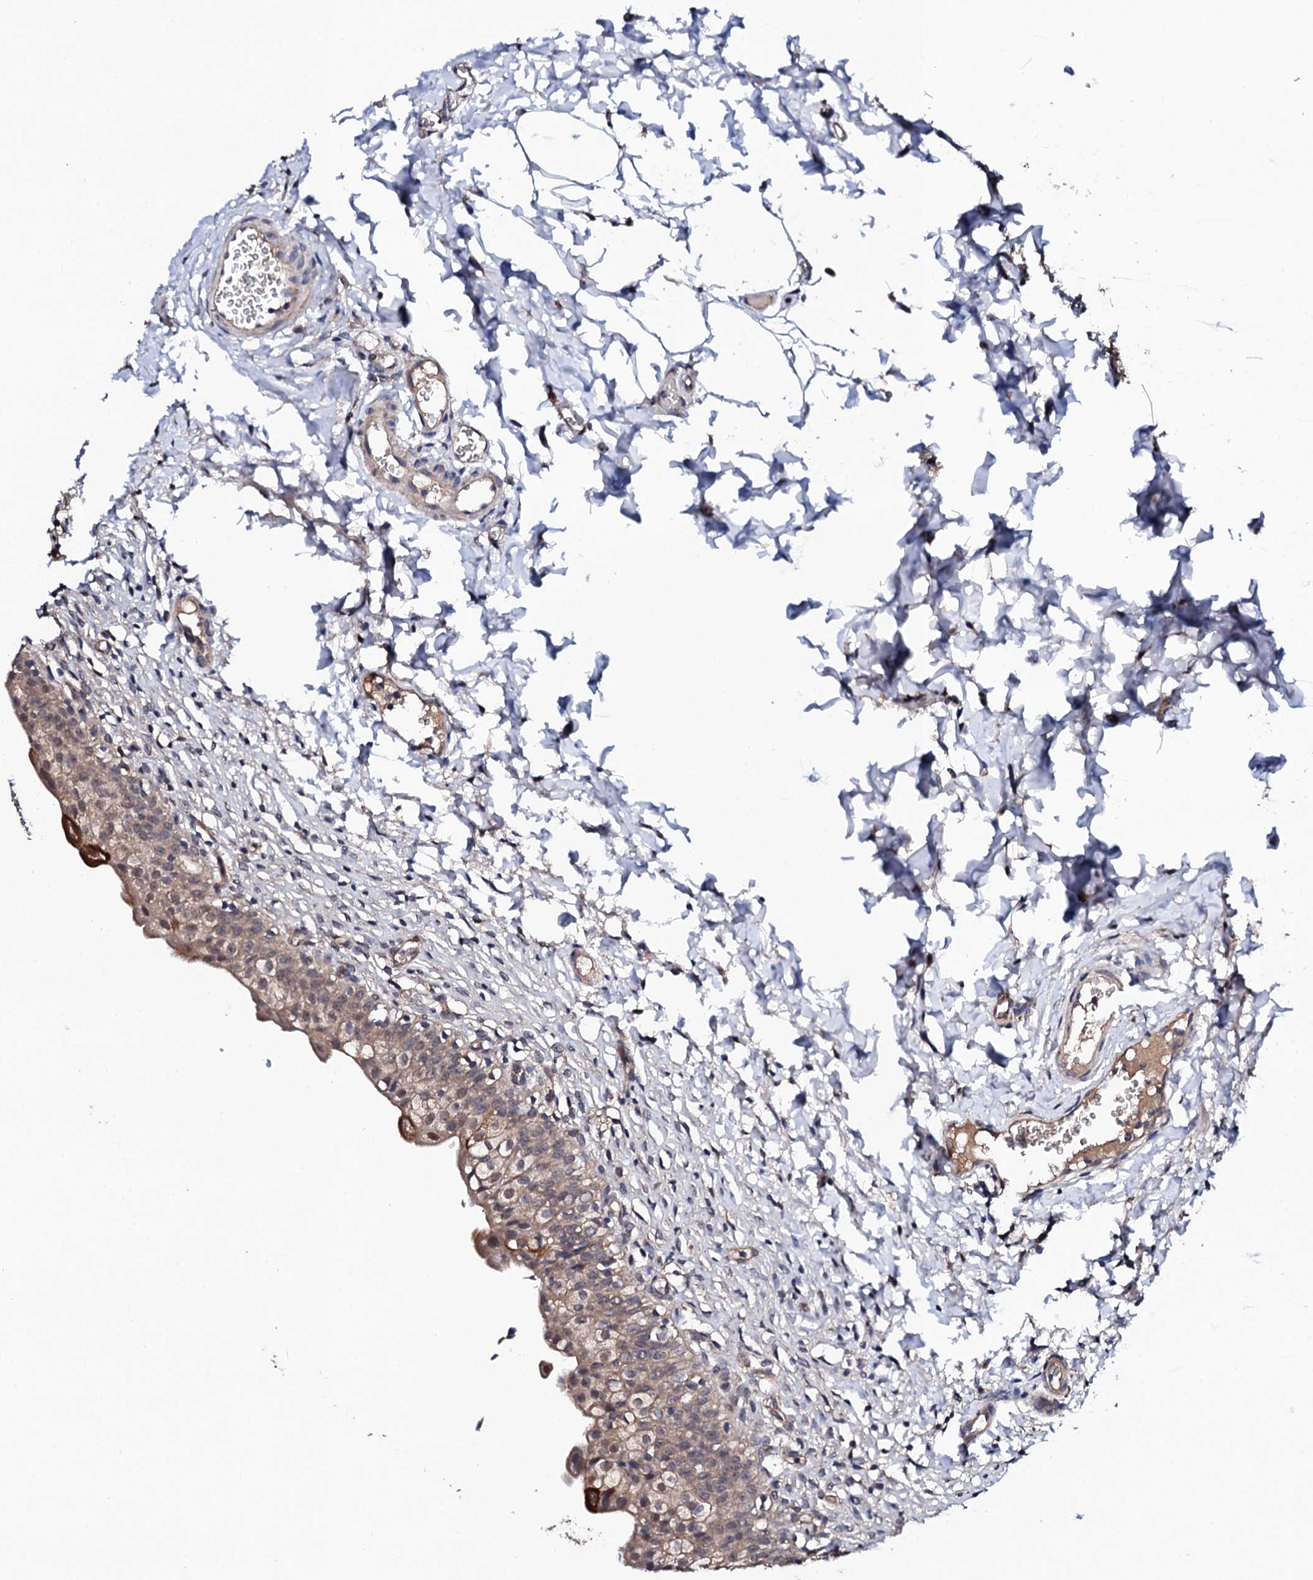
{"staining": {"intensity": "strong", "quantity": "<25%", "location": "cytoplasmic/membranous"}, "tissue": "urinary bladder", "cell_type": "Urothelial cells", "image_type": "normal", "snomed": [{"axis": "morphology", "description": "Normal tissue, NOS"}, {"axis": "topography", "description": "Urinary bladder"}], "caption": "Urinary bladder stained with IHC demonstrates strong cytoplasmic/membranous positivity in about <25% of urothelial cells. (IHC, brightfield microscopy, high magnification).", "gene": "IP6K1", "patient": {"sex": "male", "age": 55}}